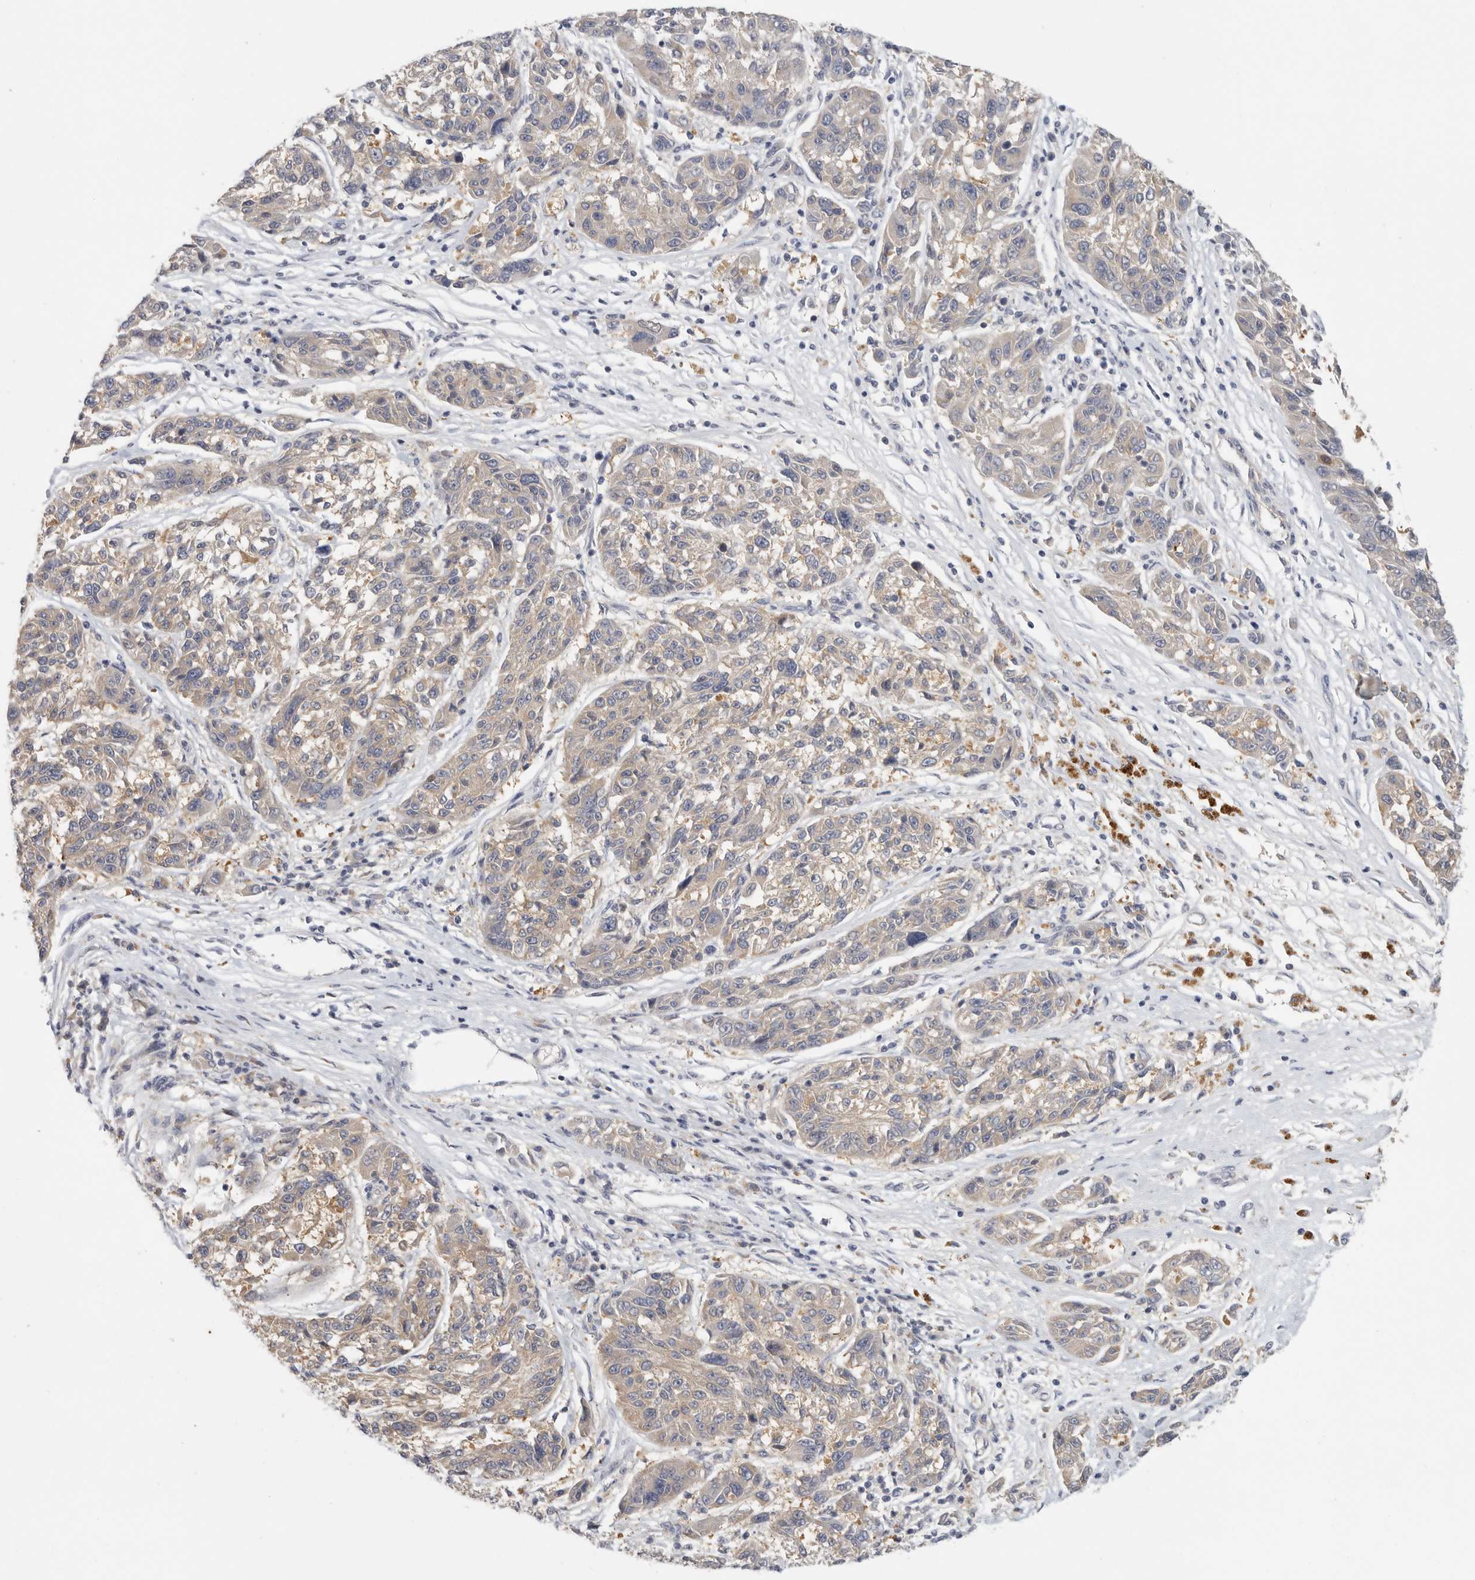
{"staining": {"intensity": "negative", "quantity": "none", "location": "none"}, "tissue": "melanoma", "cell_type": "Tumor cells", "image_type": "cancer", "snomed": [{"axis": "morphology", "description": "Malignant melanoma, NOS"}, {"axis": "topography", "description": "Skin"}], "caption": "This is a photomicrograph of immunohistochemistry staining of malignant melanoma, which shows no staining in tumor cells.", "gene": "CFAP298", "patient": {"sex": "male", "age": 53}}